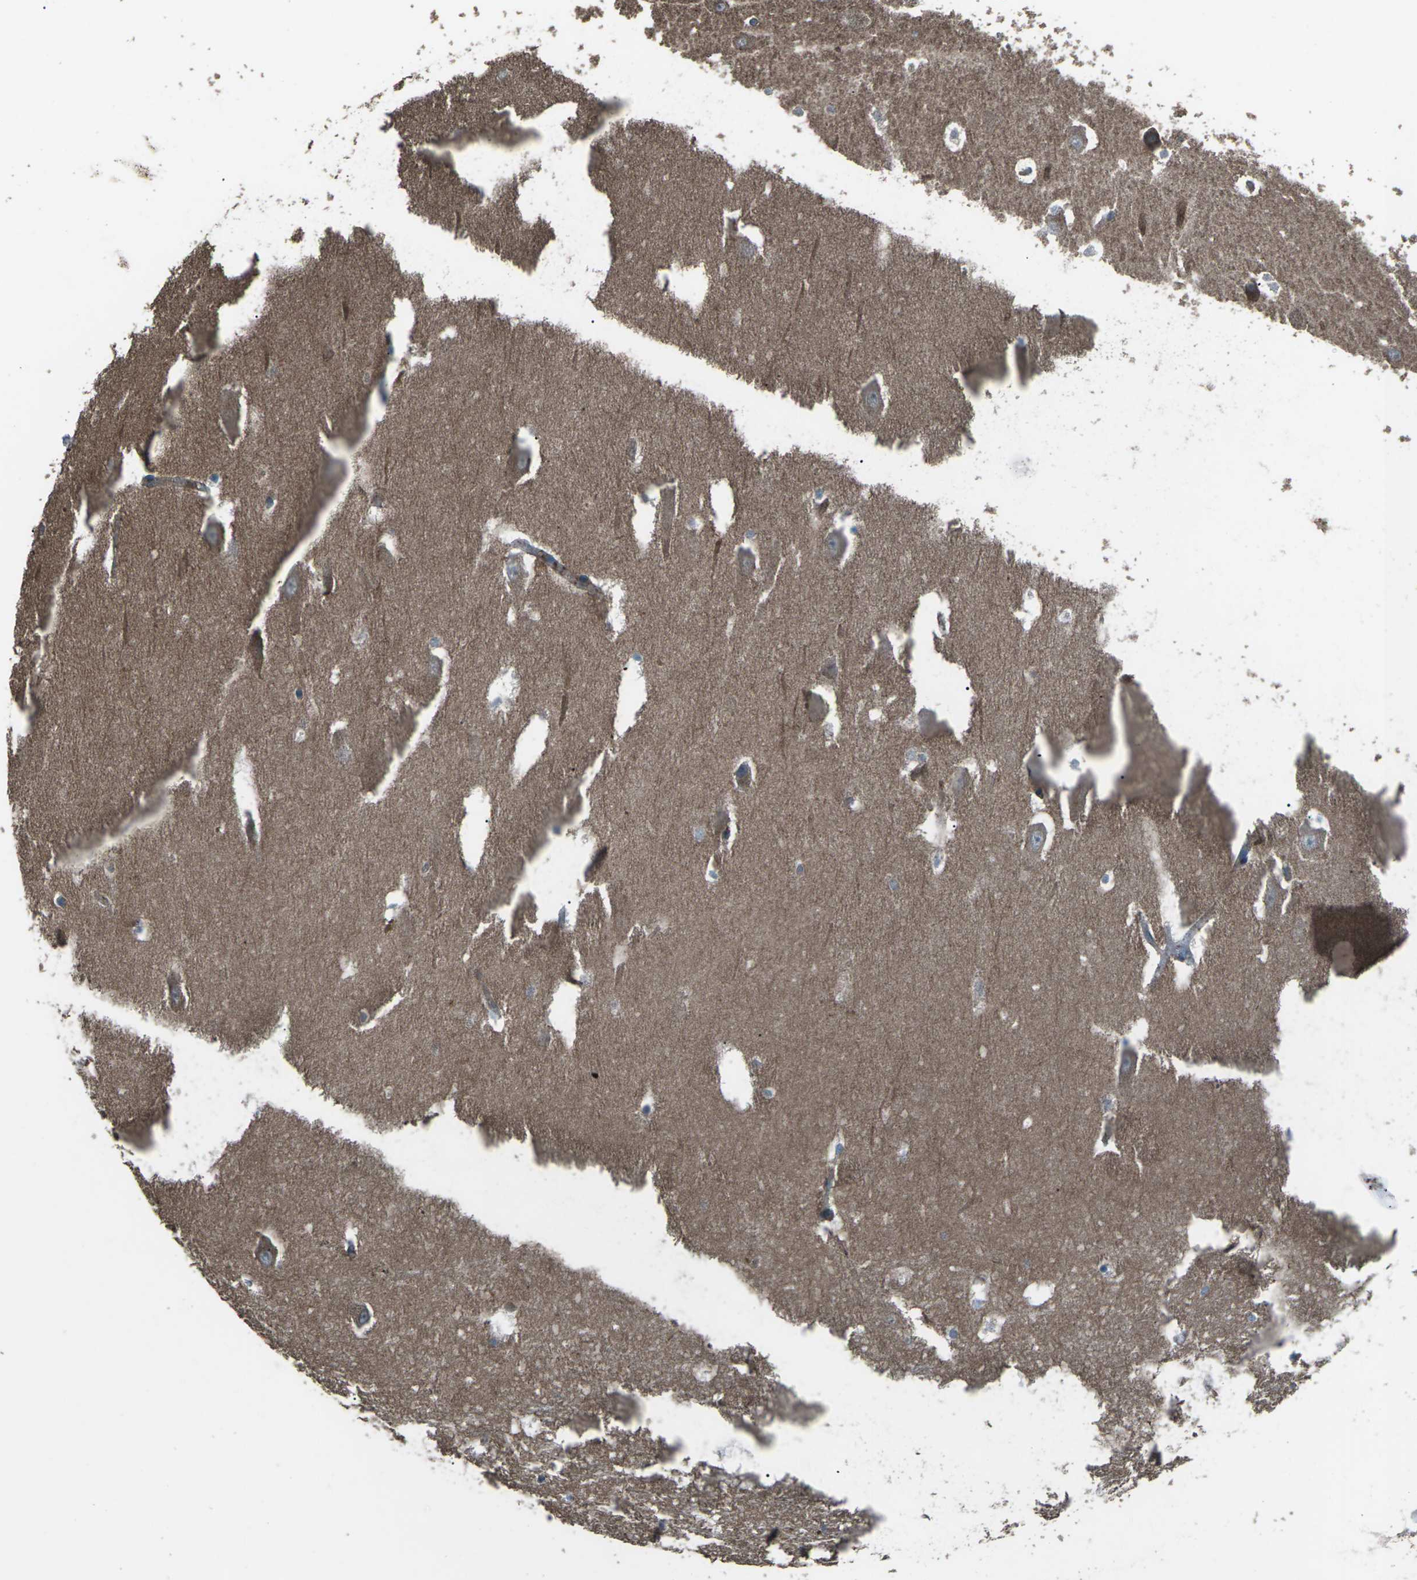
{"staining": {"intensity": "weak", "quantity": "25%-75%", "location": "cytoplasmic/membranous"}, "tissue": "hippocampus", "cell_type": "Glial cells", "image_type": "normal", "snomed": [{"axis": "morphology", "description": "Normal tissue, NOS"}, {"axis": "topography", "description": "Hippocampus"}], "caption": "This is a histology image of immunohistochemistry (IHC) staining of unremarkable hippocampus, which shows weak expression in the cytoplasmic/membranous of glial cells.", "gene": "CMTM4", "patient": {"sex": "male", "age": 45}}